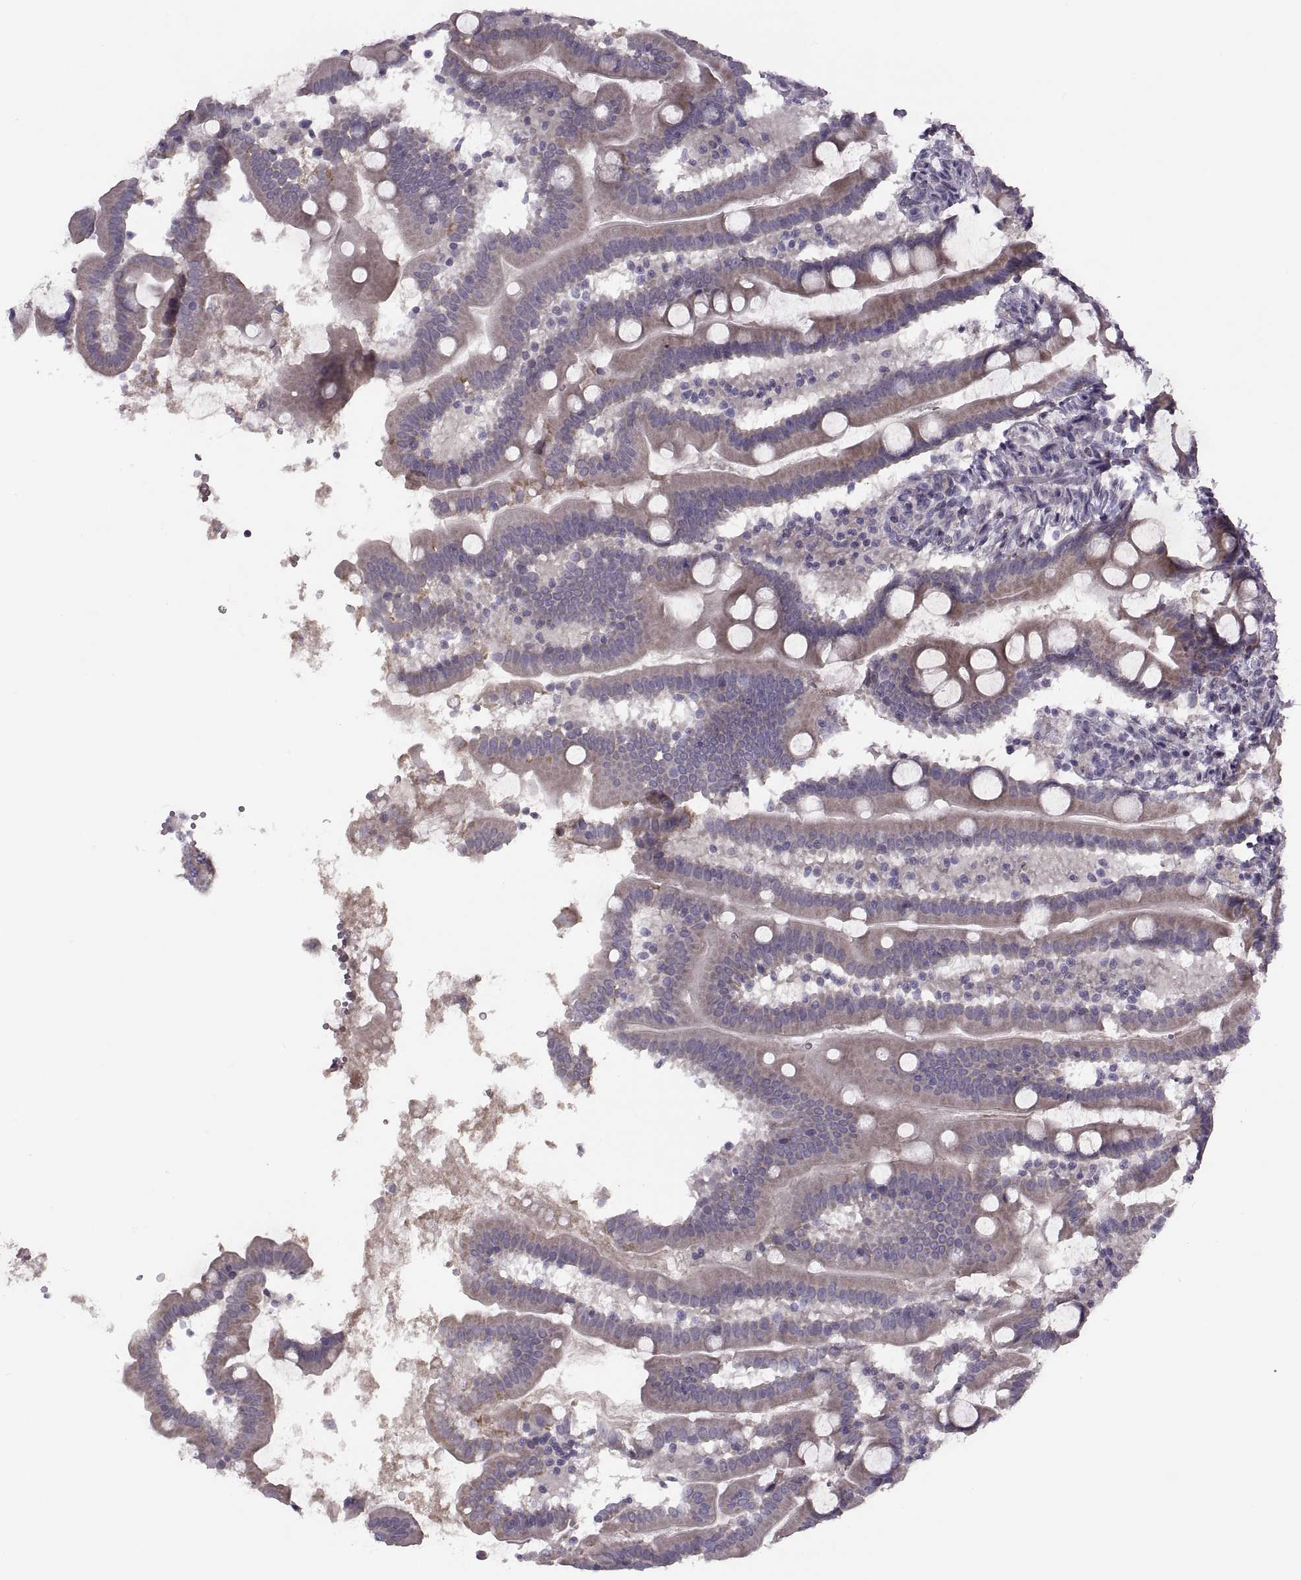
{"staining": {"intensity": "moderate", "quantity": ">75%", "location": "cytoplasmic/membranous"}, "tissue": "small intestine", "cell_type": "Glandular cells", "image_type": "normal", "snomed": [{"axis": "morphology", "description": "Normal tissue, NOS"}, {"axis": "topography", "description": "Small intestine"}], "caption": "Immunohistochemistry (IHC) (DAB) staining of benign small intestine exhibits moderate cytoplasmic/membranous protein positivity in approximately >75% of glandular cells.", "gene": "PIERCE1", "patient": {"sex": "female", "age": 44}}